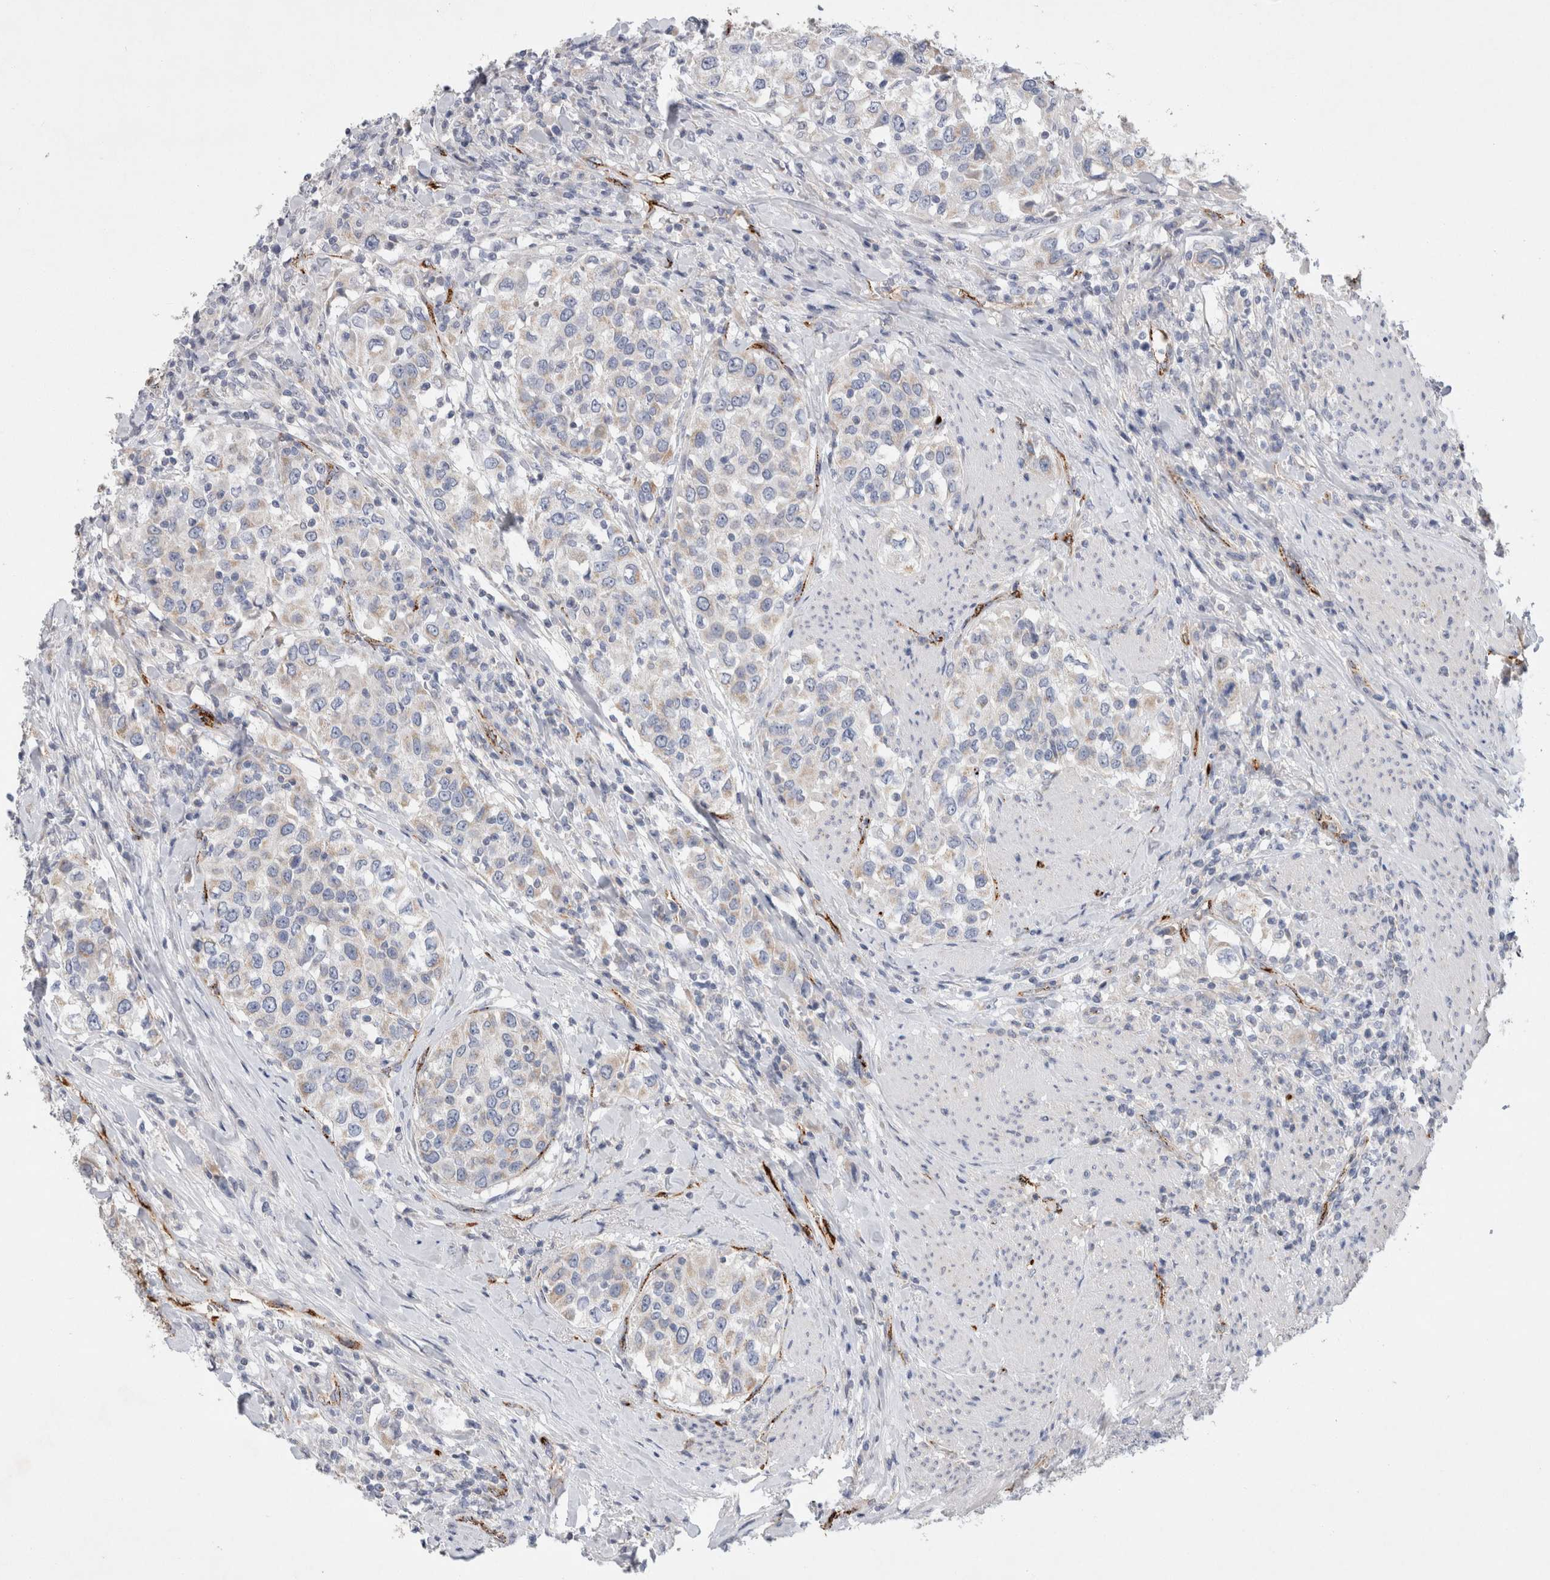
{"staining": {"intensity": "weak", "quantity": "<25%", "location": "cytoplasmic/membranous"}, "tissue": "urothelial cancer", "cell_type": "Tumor cells", "image_type": "cancer", "snomed": [{"axis": "morphology", "description": "Urothelial carcinoma, High grade"}, {"axis": "topography", "description": "Urinary bladder"}], "caption": "Tumor cells are negative for protein expression in human urothelial cancer.", "gene": "IARS2", "patient": {"sex": "female", "age": 80}}